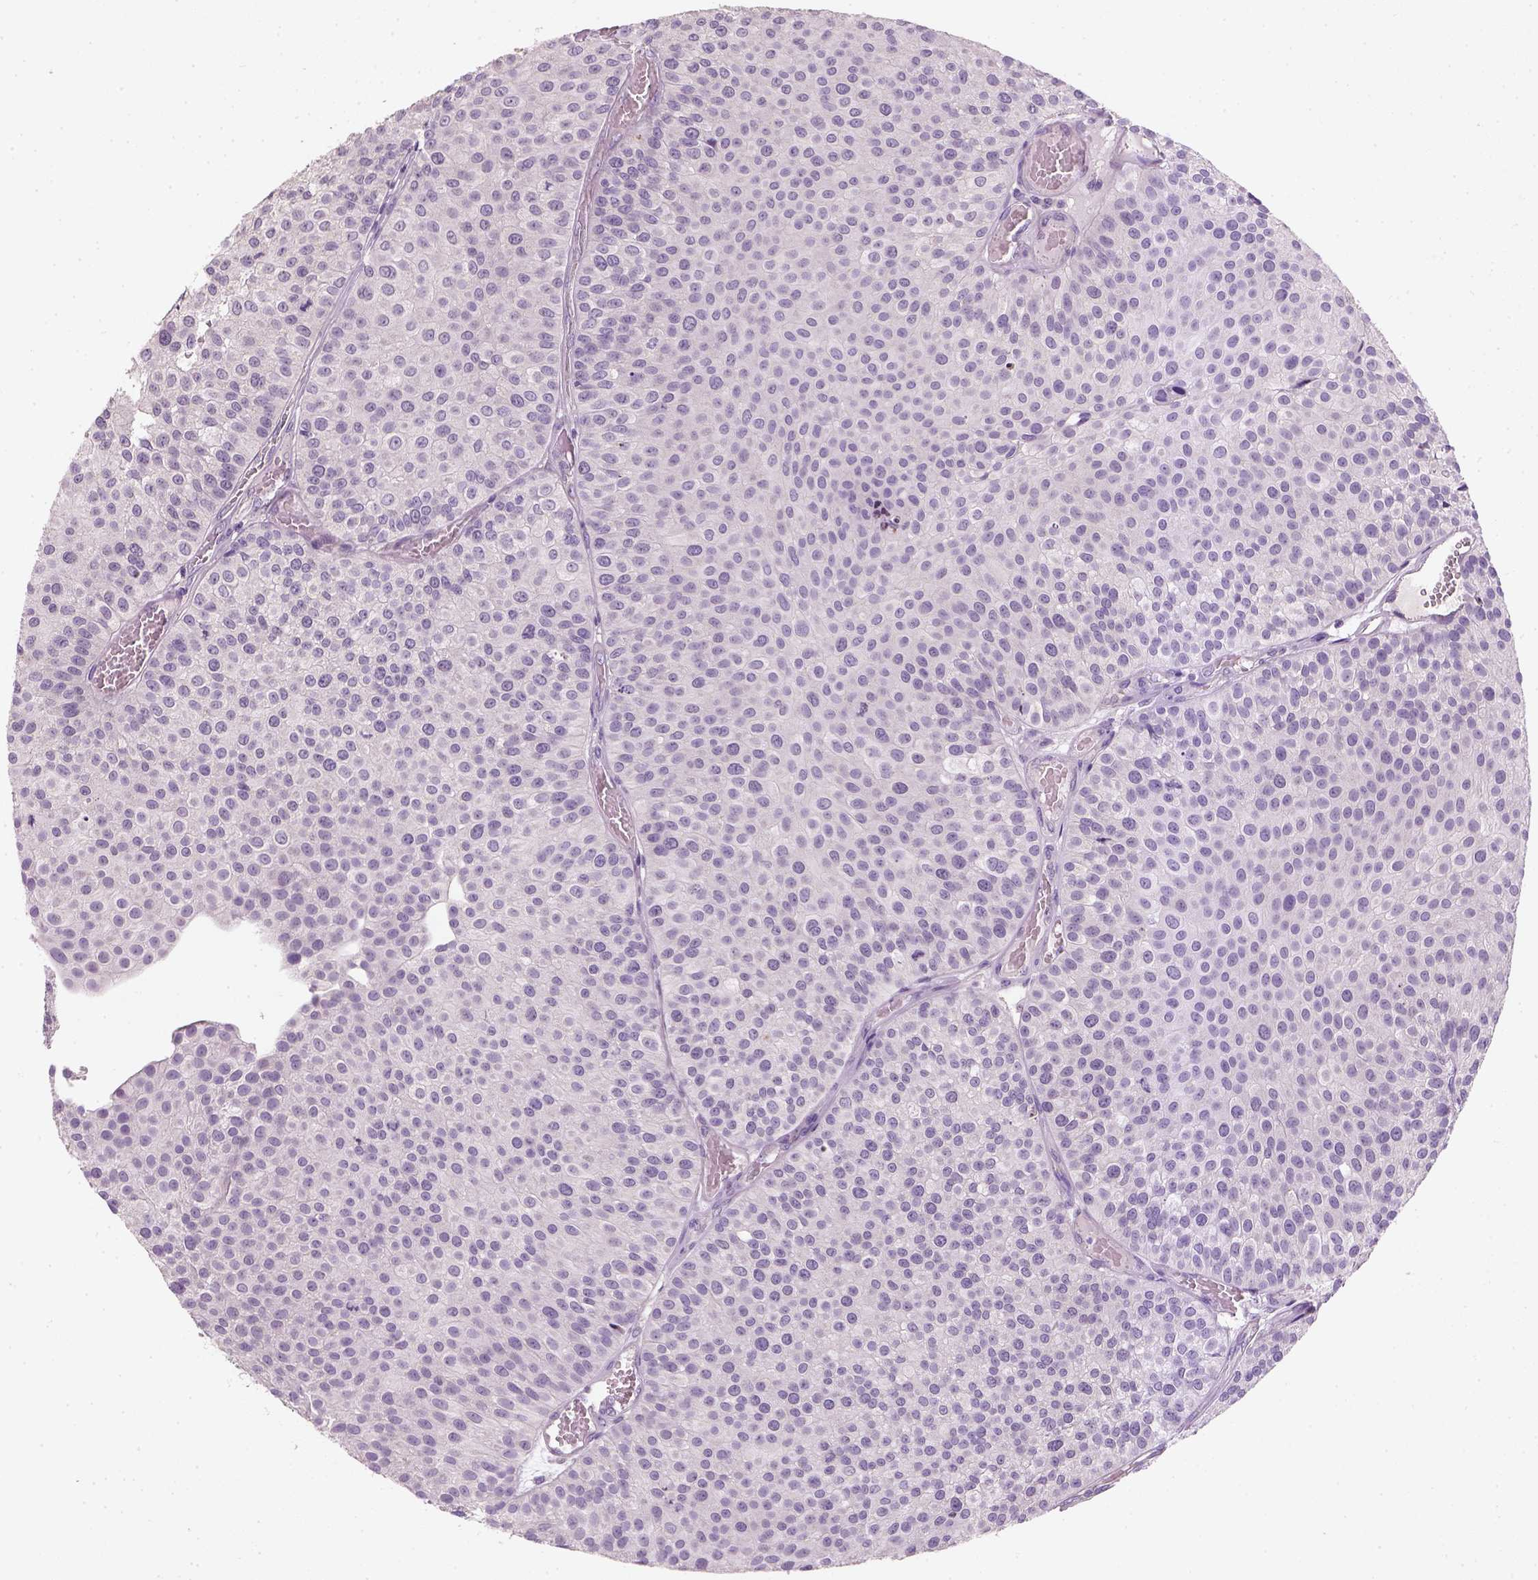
{"staining": {"intensity": "negative", "quantity": "none", "location": "none"}, "tissue": "urothelial cancer", "cell_type": "Tumor cells", "image_type": "cancer", "snomed": [{"axis": "morphology", "description": "Urothelial carcinoma, Low grade"}, {"axis": "topography", "description": "Urinary bladder"}], "caption": "Micrograph shows no significant protein staining in tumor cells of urothelial cancer. The staining was performed using DAB to visualize the protein expression in brown, while the nuclei were stained in blue with hematoxylin (Magnification: 20x).", "gene": "NUDT6", "patient": {"sex": "female", "age": 87}}